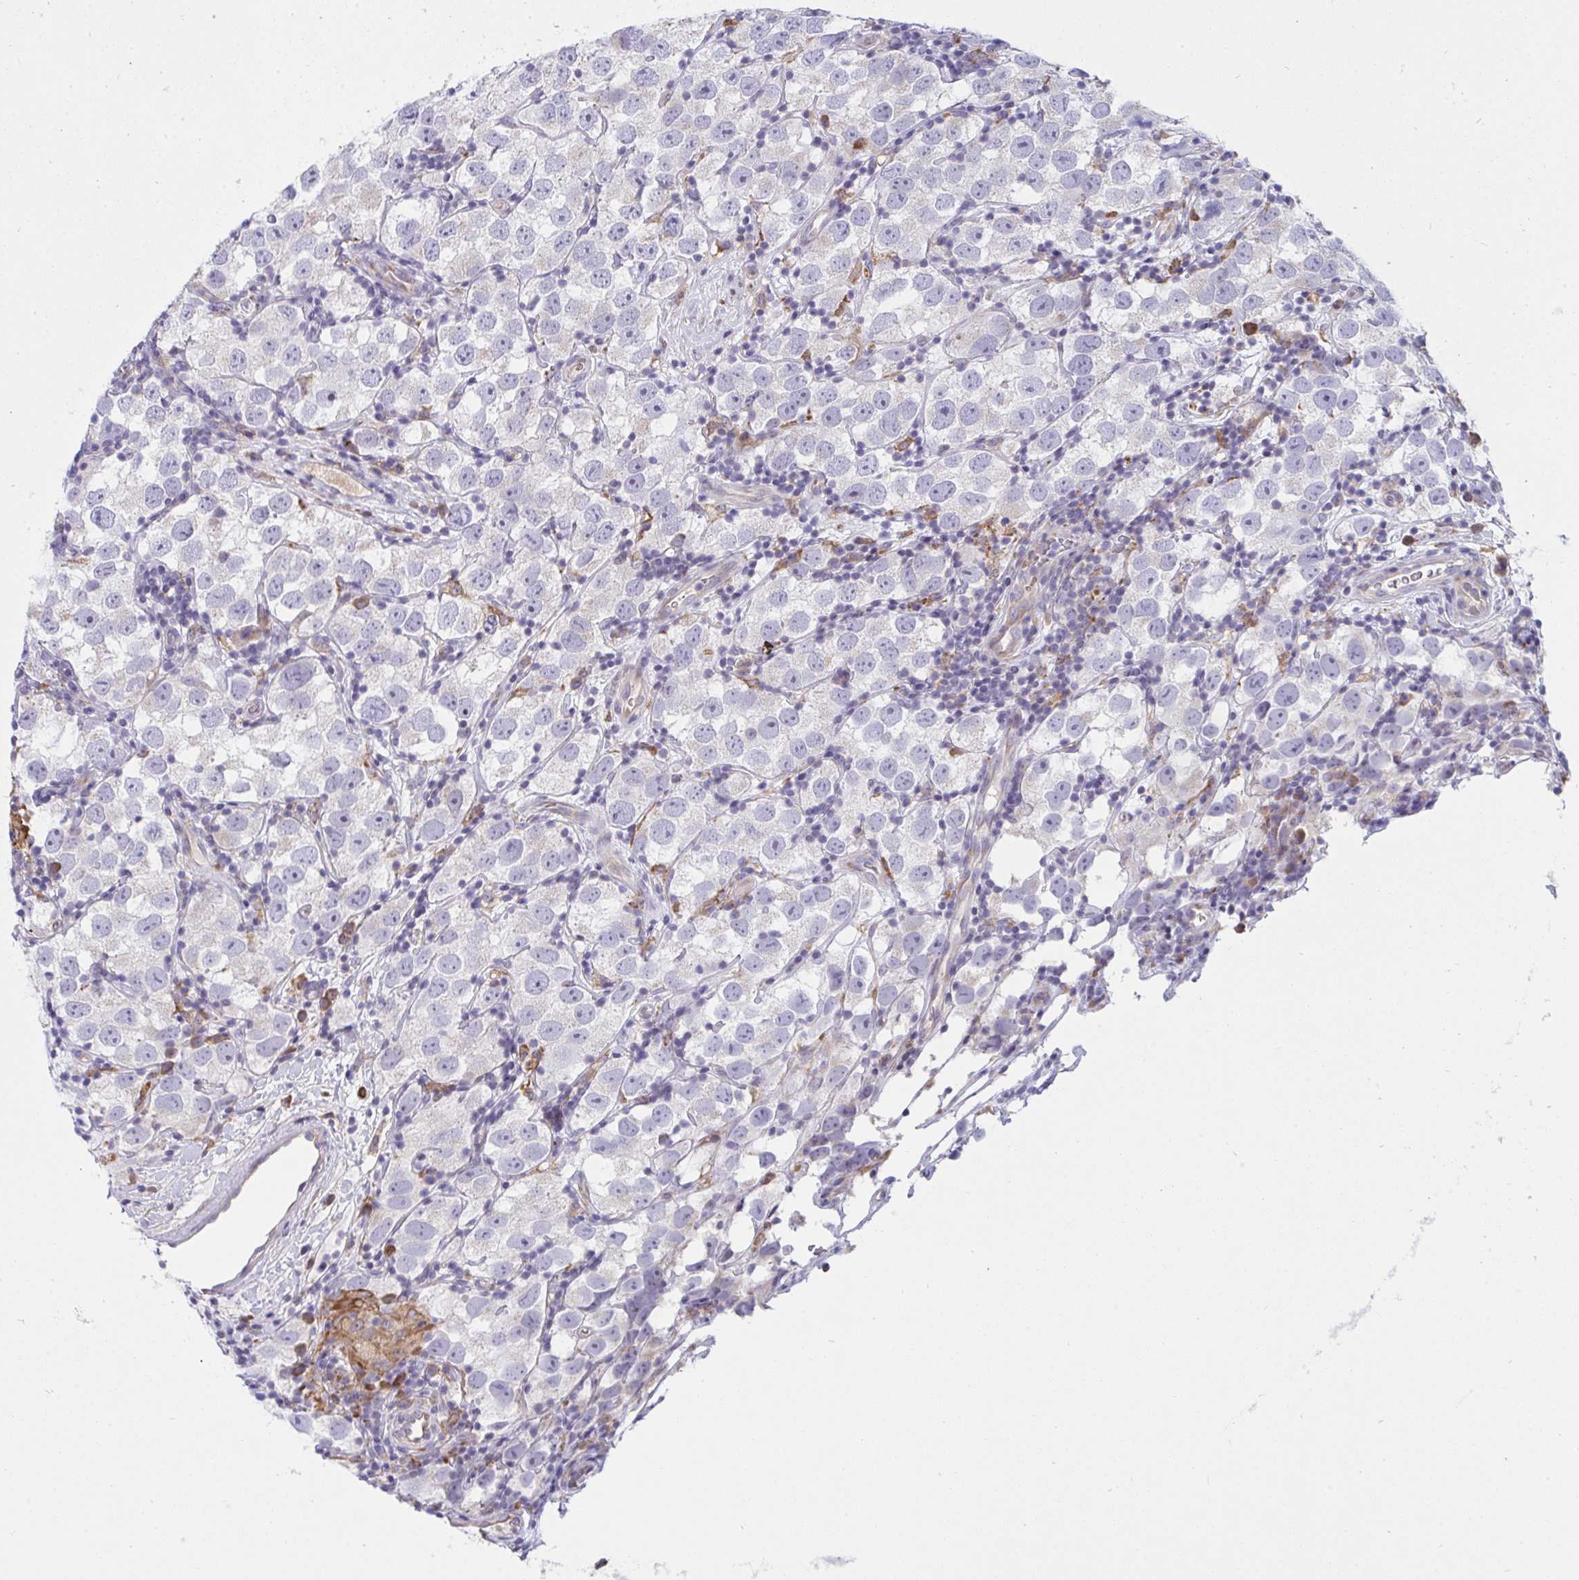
{"staining": {"intensity": "negative", "quantity": "none", "location": "none"}, "tissue": "testis cancer", "cell_type": "Tumor cells", "image_type": "cancer", "snomed": [{"axis": "morphology", "description": "Seminoma, NOS"}, {"axis": "topography", "description": "Testis"}], "caption": "A histopathology image of human testis cancer (seminoma) is negative for staining in tumor cells. (Stains: DAB (3,3'-diaminobenzidine) immunohistochemistry (IHC) with hematoxylin counter stain, Microscopy: brightfield microscopy at high magnification).", "gene": "MYMK", "patient": {"sex": "male", "age": 26}}